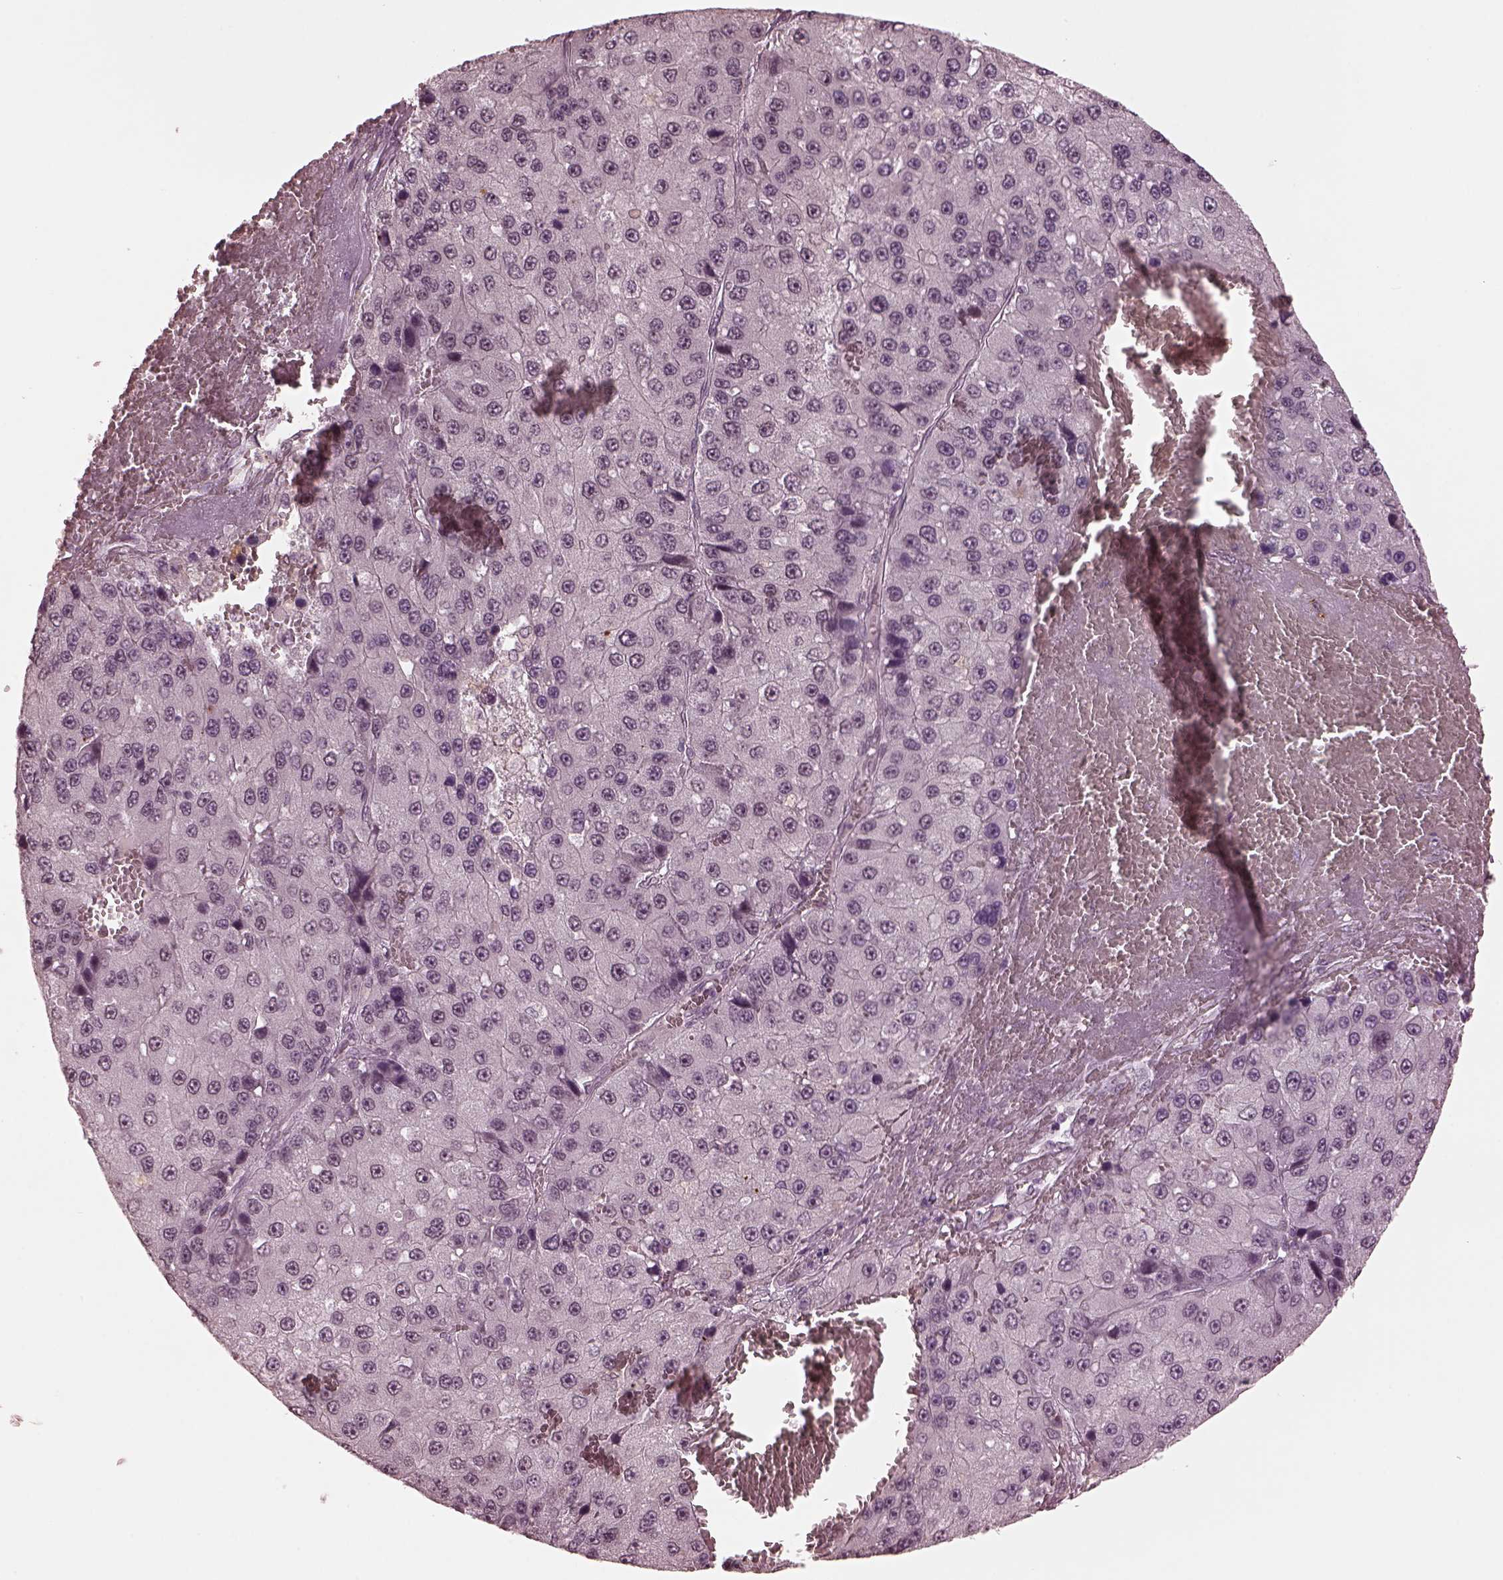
{"staining": {"intensity": "negative", "quantity": "none", "location": "none"}, "tissue": "liver cancer", "cell_type": "Tumor cells", "image_type": "cancer", "snomed": [{"axis": "morphology", "description": "Carcinoma, Hepatocellular, NOS"}, {"axis": "topography", "description": "Liver"}], "caption": "Human liver cancer stained for a protein using immunohistochemistry reveals no positivity in tumor cells.", "gene": "KRT79", "patient": {"sex": "female", "age": 73}}